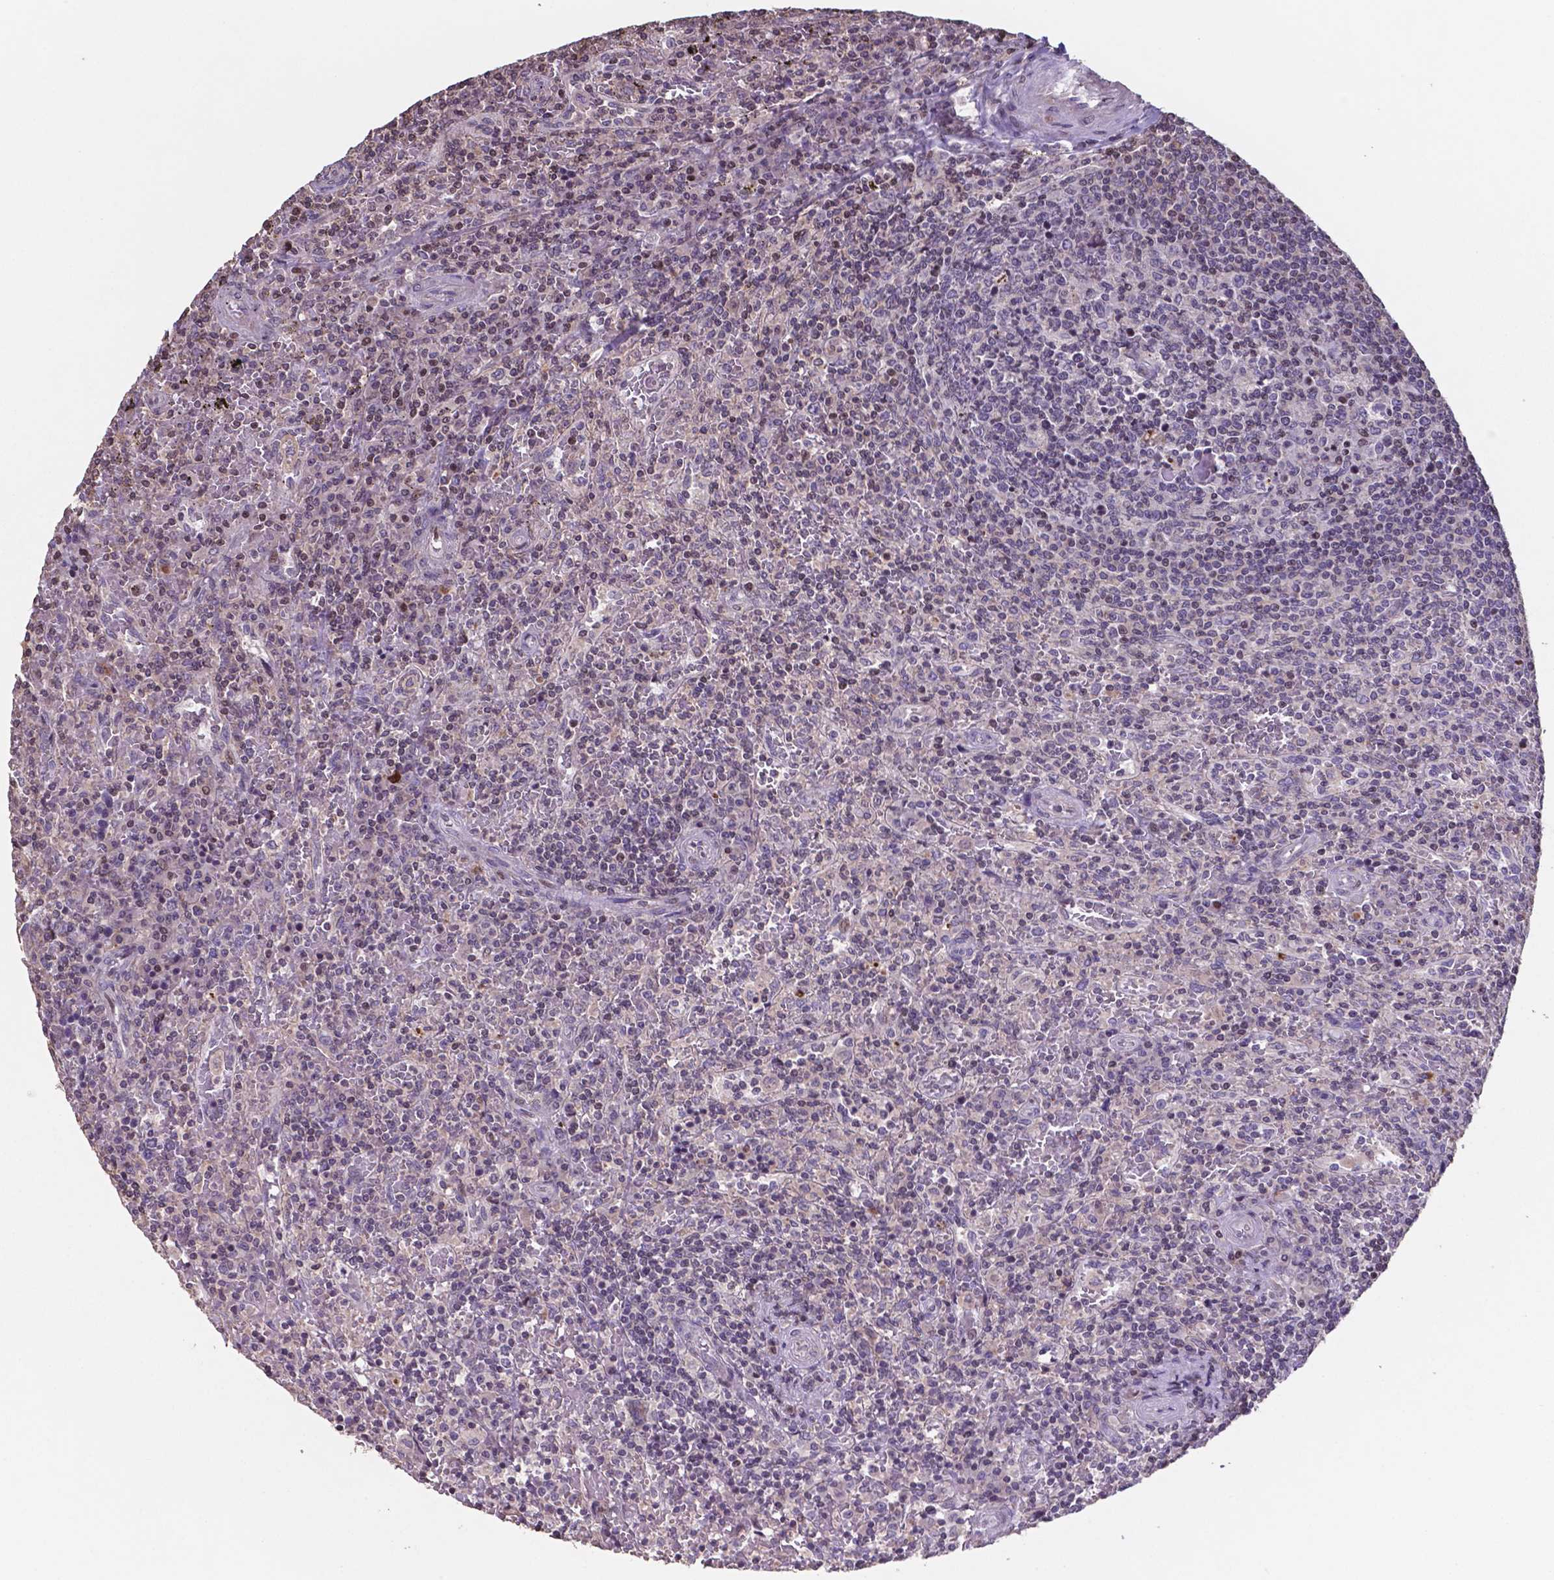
{"staining": {"intensity": "negative", "quantity": "none", "location": "none"}, "tissue": "lymphoma", "cell_type": "Tumor cells", "image_type": "cancer", "snomed": [{"axis": "morphology", "description": "Malignant lymphoma, non-Hodgkin's type, Low grade"}, {"axis": "topography", "description": "Spleen"}], "caption": "Immunohistochemistry photomicrograph of human lymphoma stained for a protein (brown), which shows no positivity in tumor cells.", "gene": "MLC1", "patient": {"sex": "male", "age": 62}}